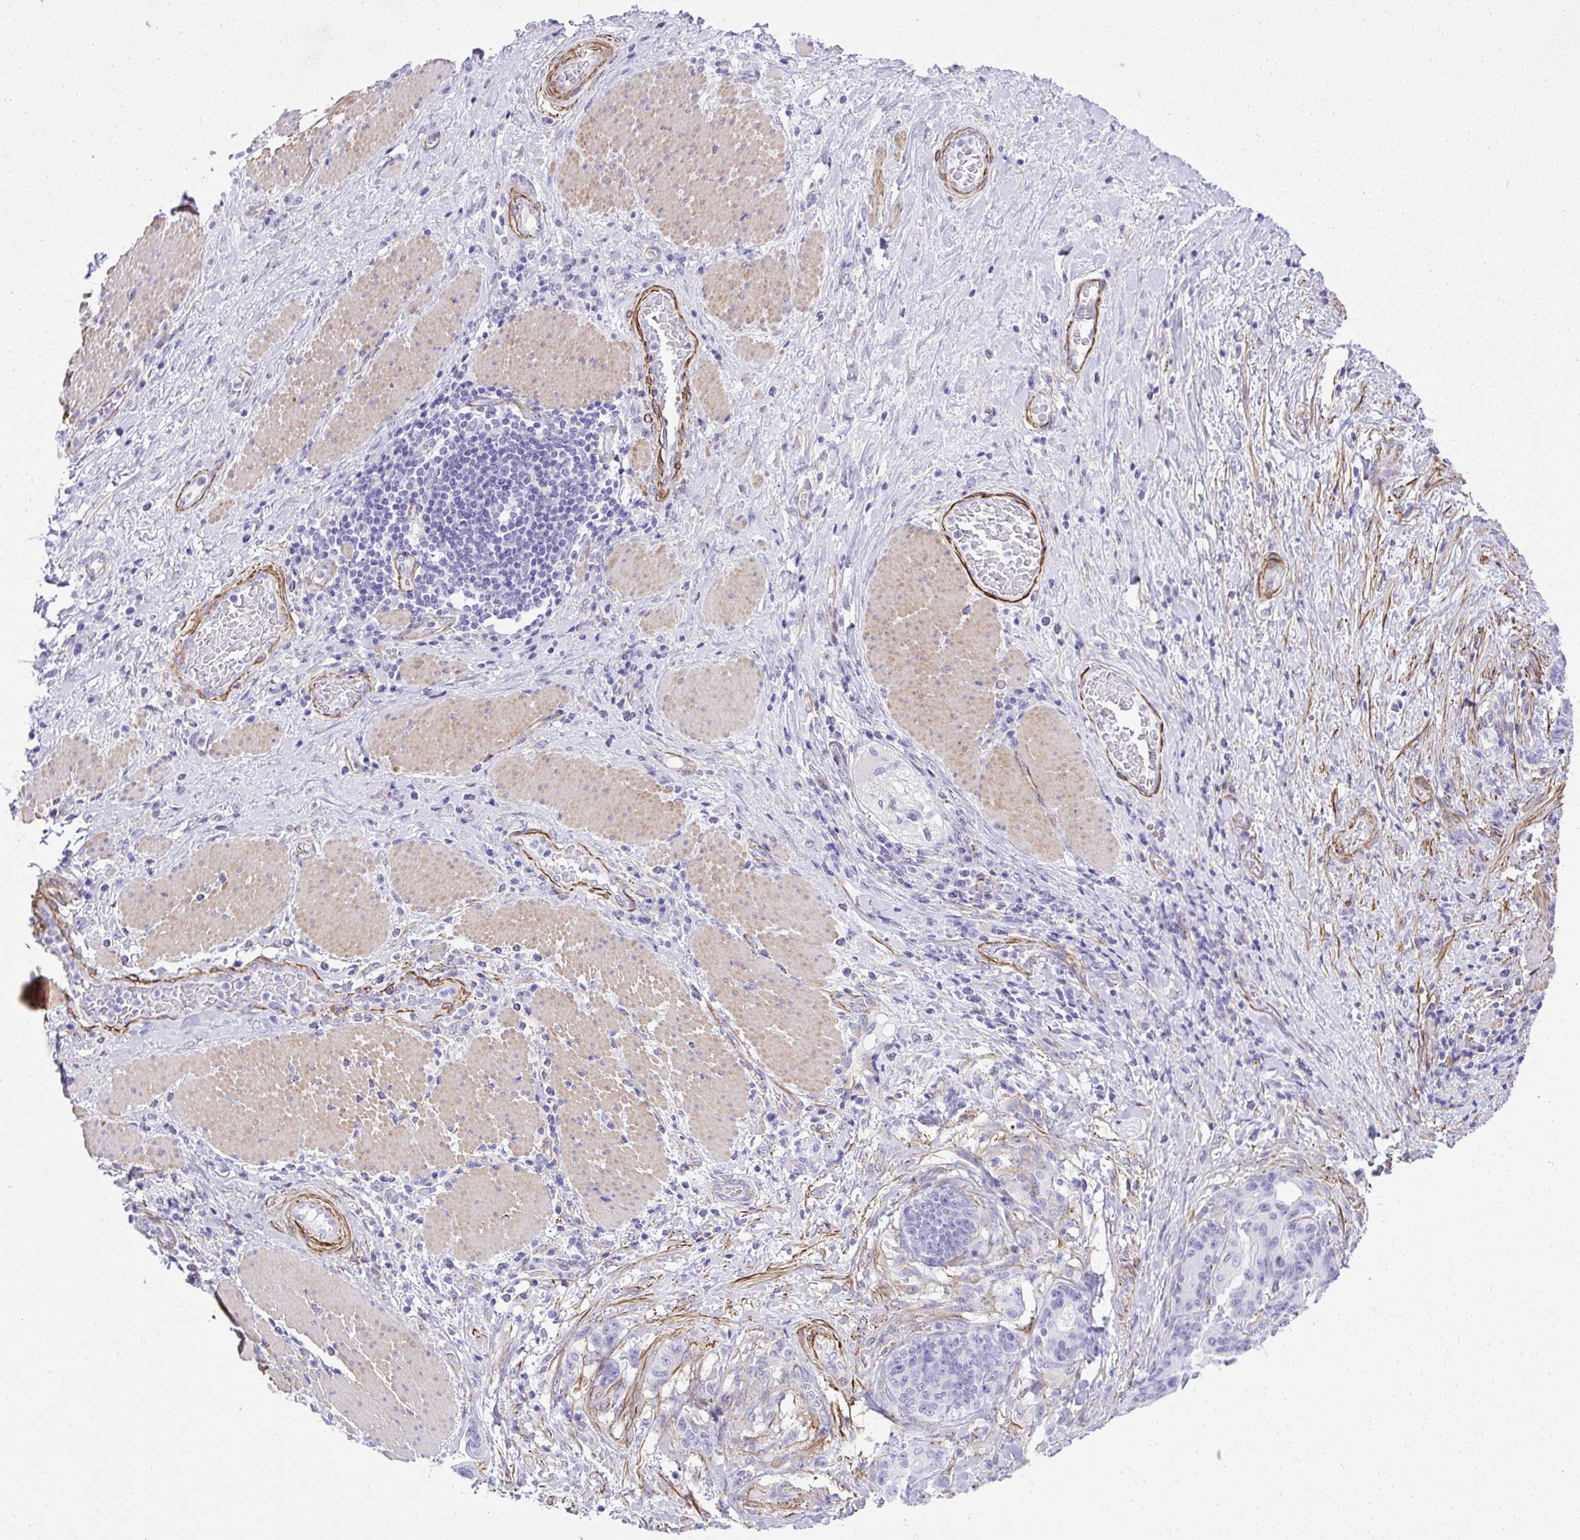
{"staining": {"intensity": "negative", "quantity": "none", "location": "none"}, "tissue": "stomach cancer", "cell_type": "Tumor cells", "image_type": "cancer", "snomed": [{"axis": "morphology", "description": "Normal tissue, NOS"}, {"axis": "morphology", "description": "Adenocarcinoma, NOS"}, {"axis": "topography", "description": "Stomach"}], "caption": "This is an immunohistochemistry histopathology image of stomach adenocarcinoma. There is no expression in tumor cells.", "gene": "PITPNM3", "patient": {"sex": "female", "age": 64}}